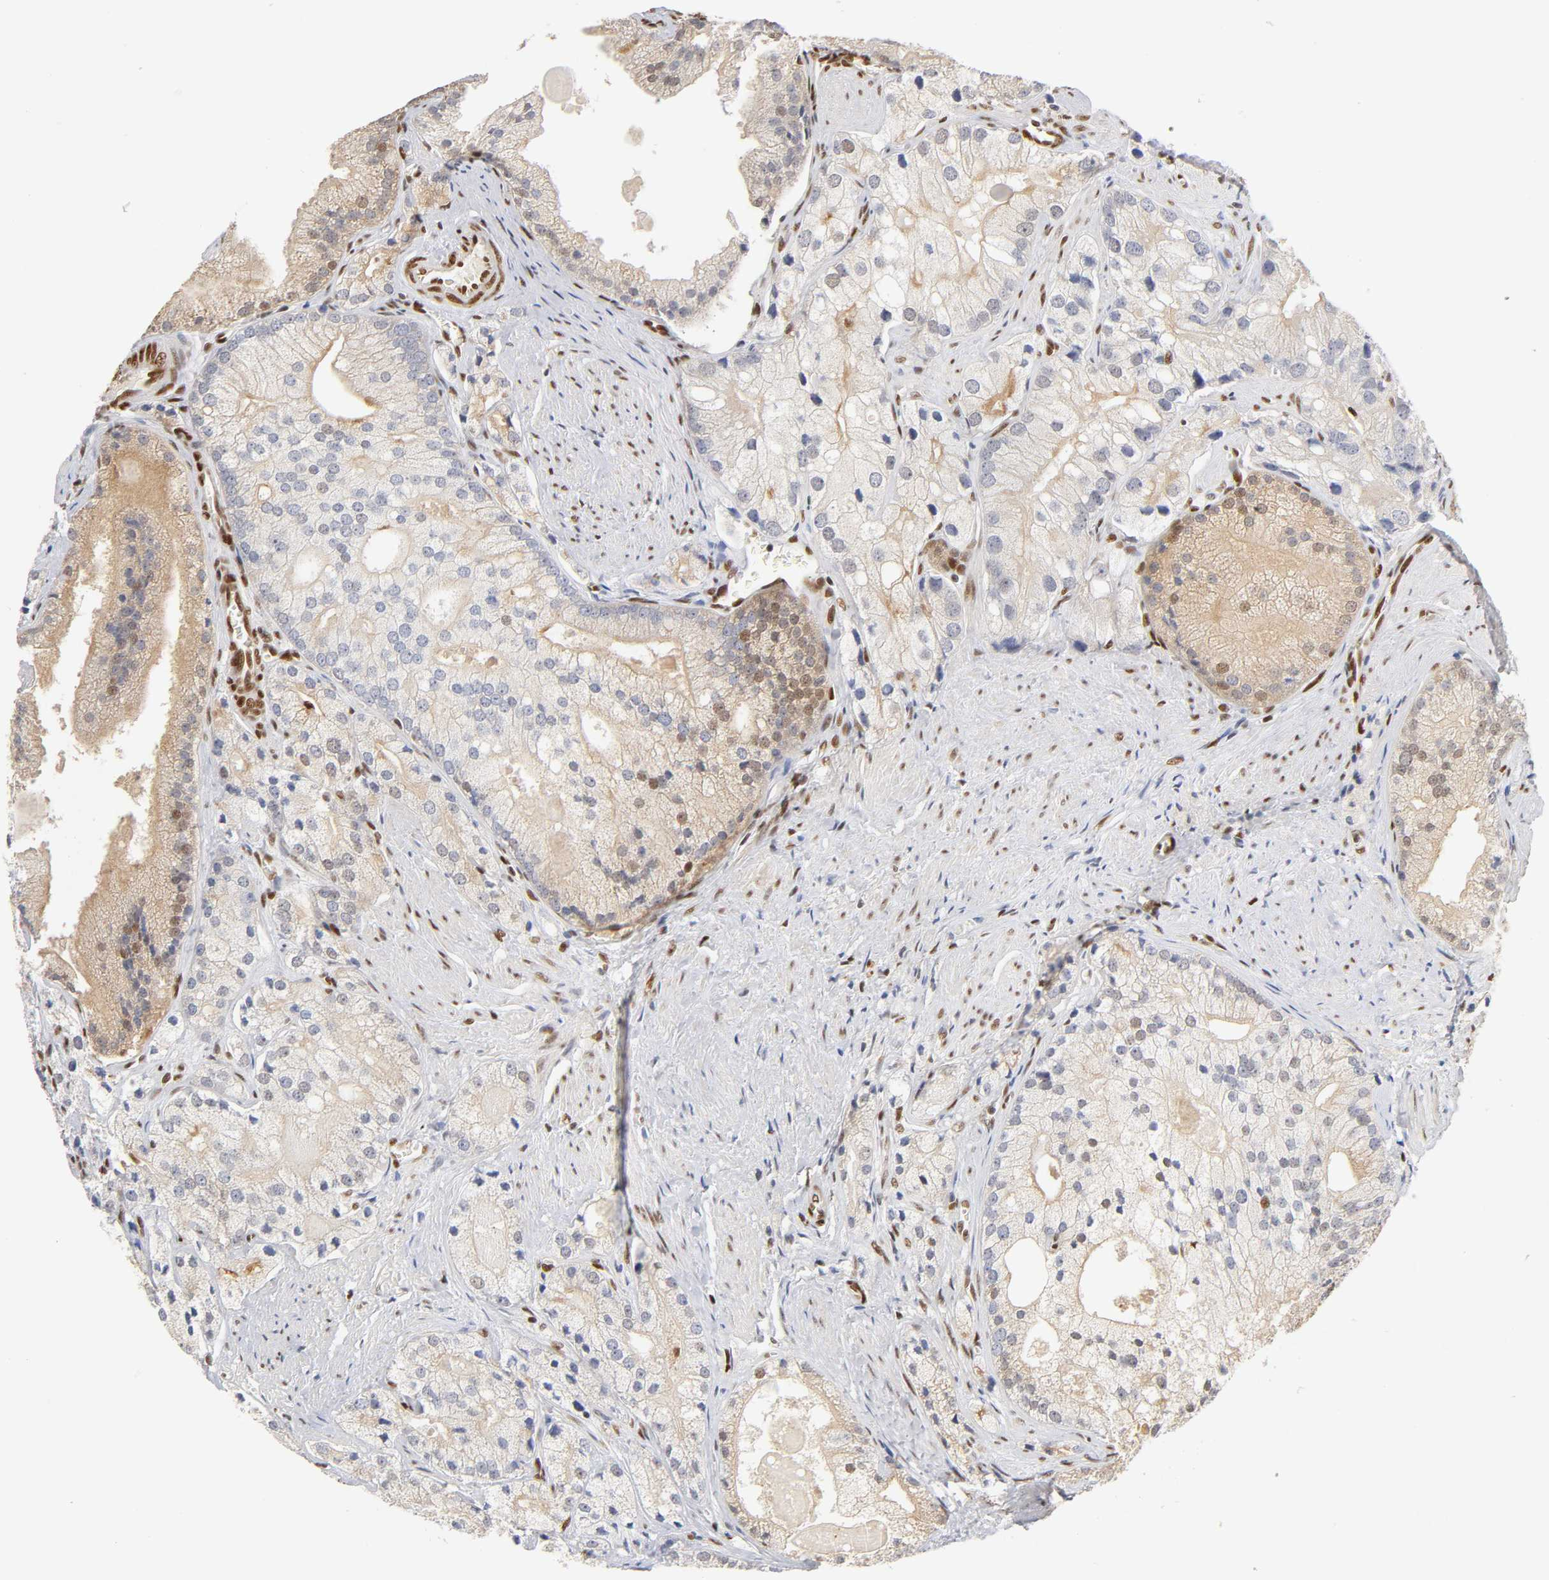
{"staining": {"intensity": "moderate", "quantity": "25%-75%", "location": "cytoplasmic/membranous,nuclear"}, "tissue": "prostate cancer", "cell_type": "Tumor cells", "image_type": "cancer", "snomed": [{"axis": "morphology", "description": "Adenocarcinoma, Low grade"}, {"axis": "topography", "description": "Prostate"}], "caption": "The immunohistochemical stain shows moderate cytoplasmic/membranous and nuclear staining in tumor cells of prostate cancer (adenocarcinoma (low-grade)) tissue. (DAB IHC with brightfield microscopy, high magnification).", "gene": "NR3C1", "patient": {"sex": "male", "age": 69}}